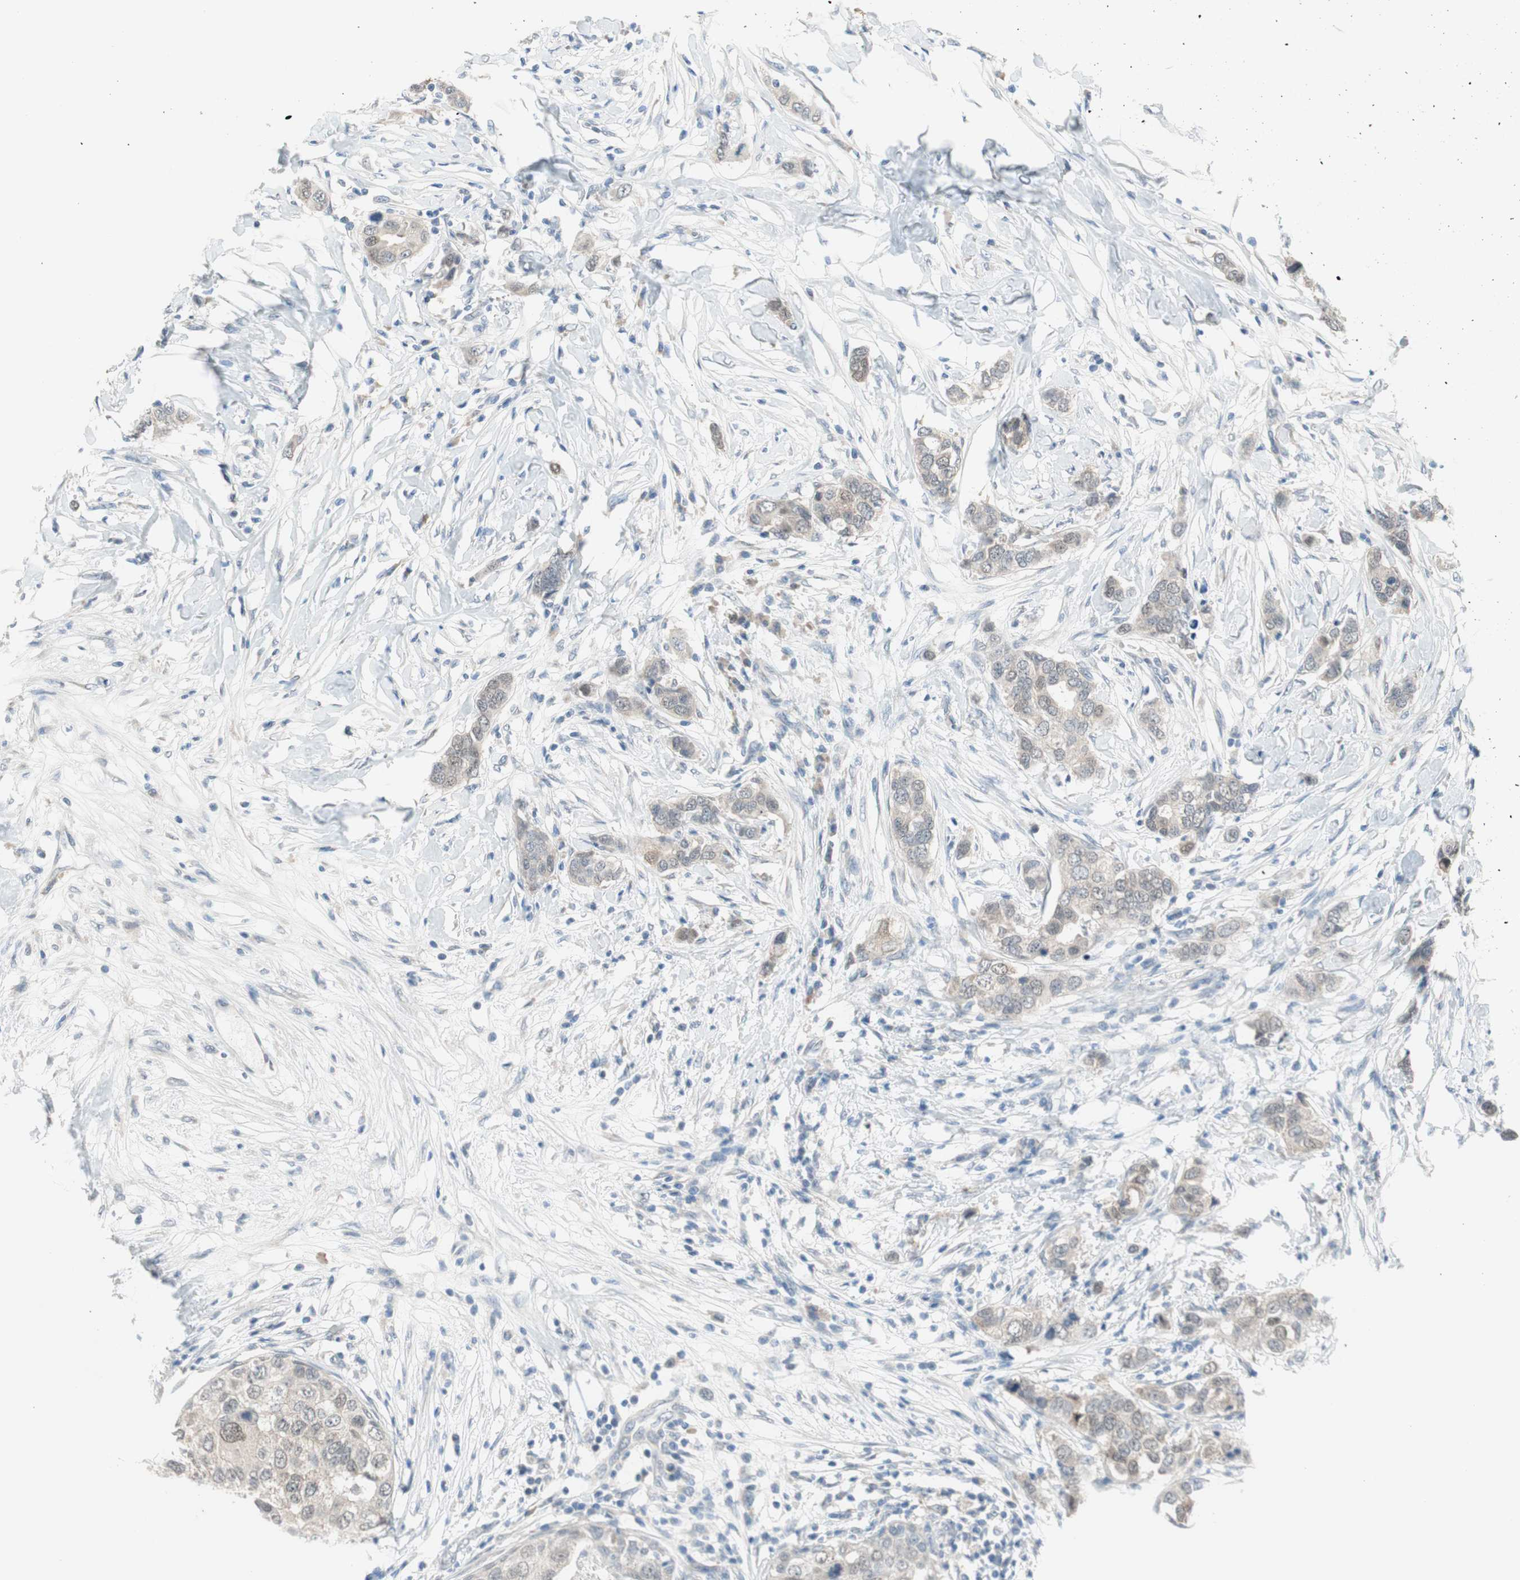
{"staining": {"intensity": "weak", "quantity": "<25%", "location": "cytoplasmic/membranous"}, "tissue": "breast cancer", "cell_type": "Tumor cells", "image_type": "cancer", "snomed": [{"axis": "morphology", "description": "Duct carcinoma"}, {"axis": "topography", "description": "Breast"}], "caption": "High magnification brightfield microscopy of breast invasive ductal carcinoma stained with DAB (3,3'-diaminobenzidine) (brown) and counterstained with hematoxylin (blue): tumor cells show no significant positivity.", "gene": "GRHL1", "patient": {"sex": "female", "age": 50}}